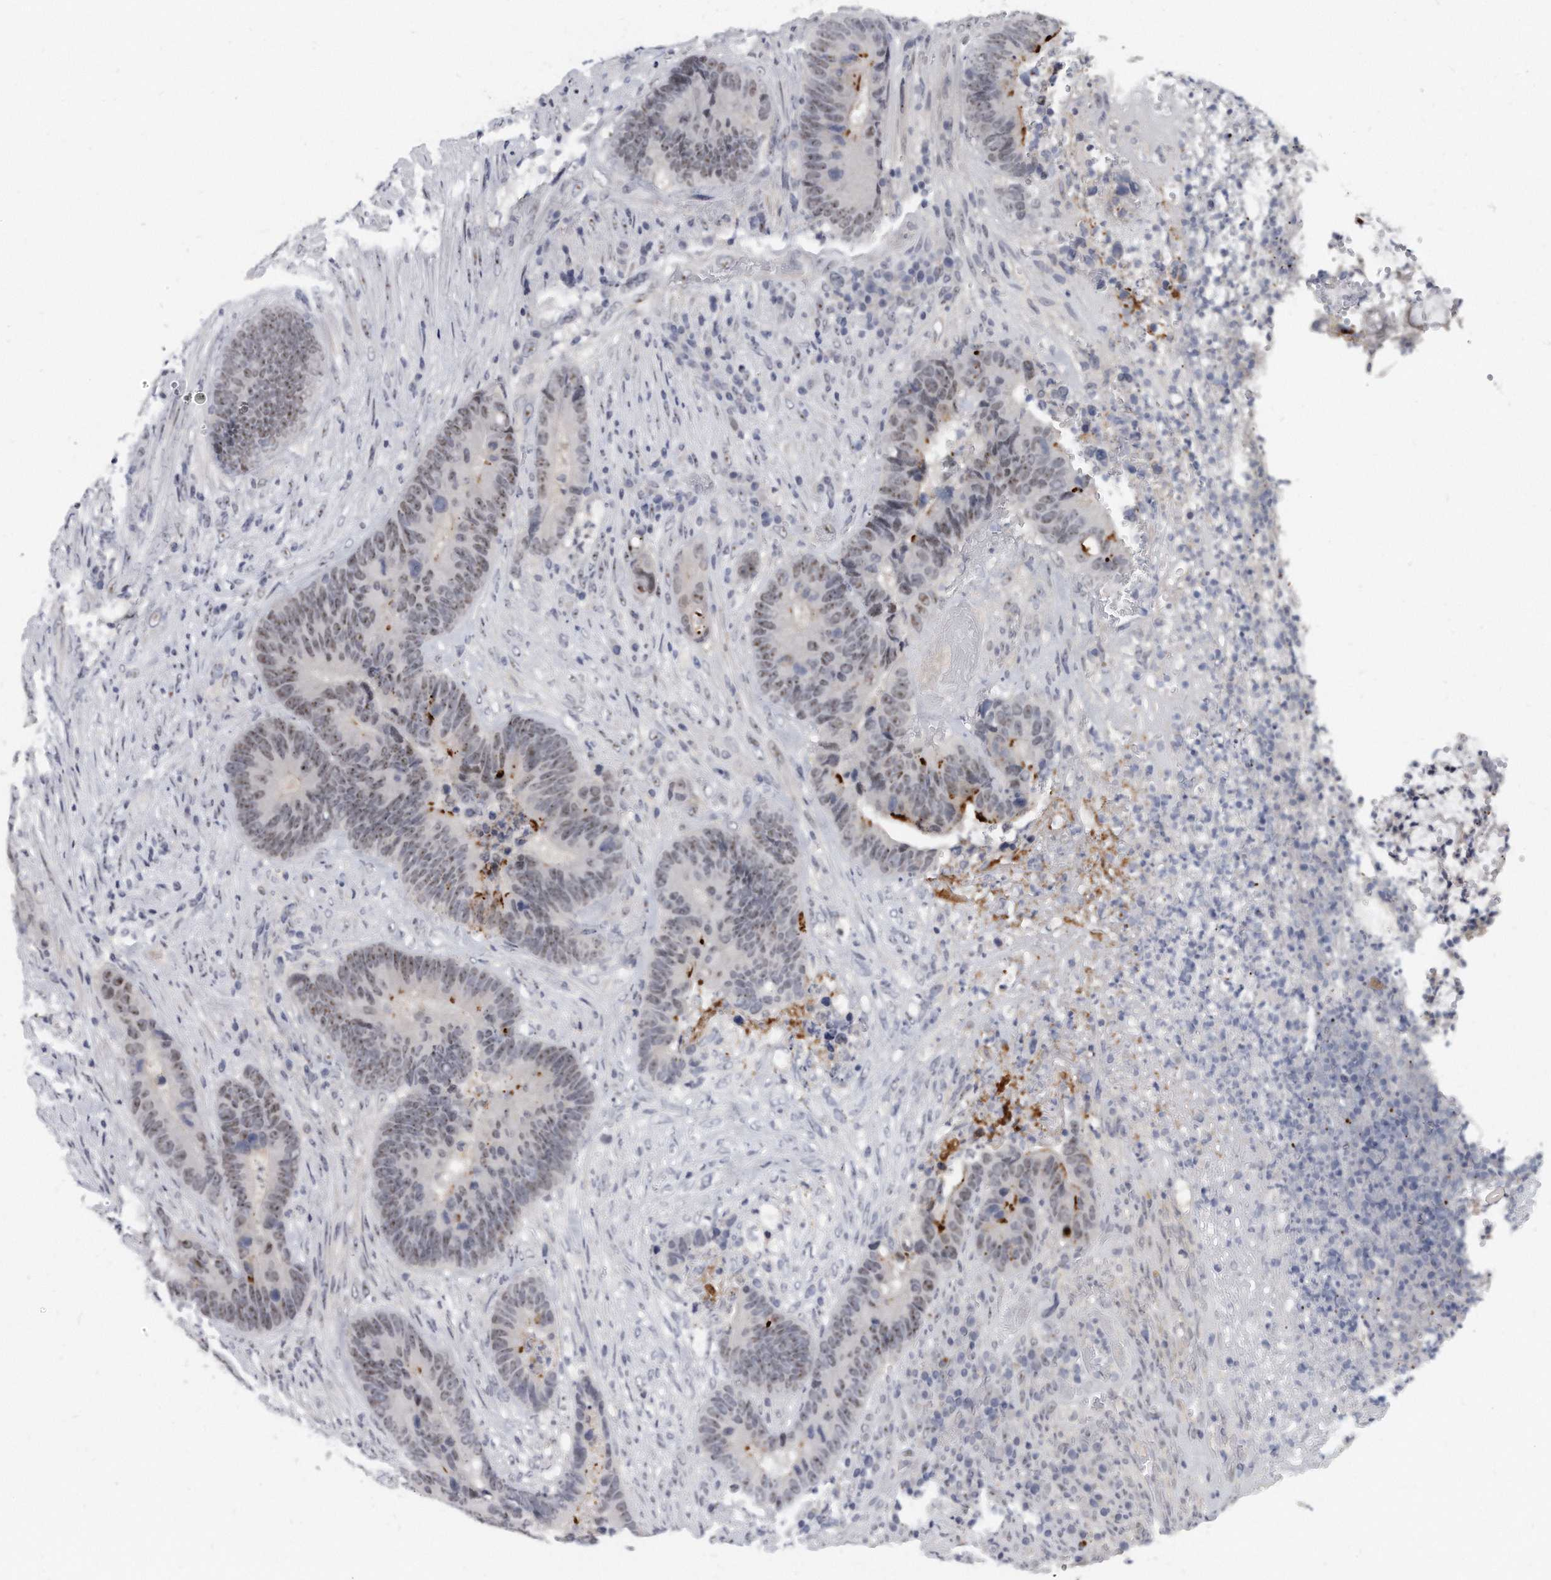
{"staining": {"intensity": "strong", "quantity": "<25%", "location": "cytoplasmic/membranous,nuclear"}, "tissue": "colorectal cancer", "cell_type": "Tumor cells", "image_type": "cancer", "snomed": [{"axis": "morphology", "description": "Adenocarcinoma, NOS"}, {"axis": "topography", "description": "Rectum"}], "caption": "A high-resolution photomicrograph shows IHC staining of adenocarcinoma (colorectal), which reveals strong cytoplasmic/membranous and nuclear positivity in approximately <25% of tumor cells.", "gene": "TFCP2L1", "patient": {"sex": "female", "age": 89}}